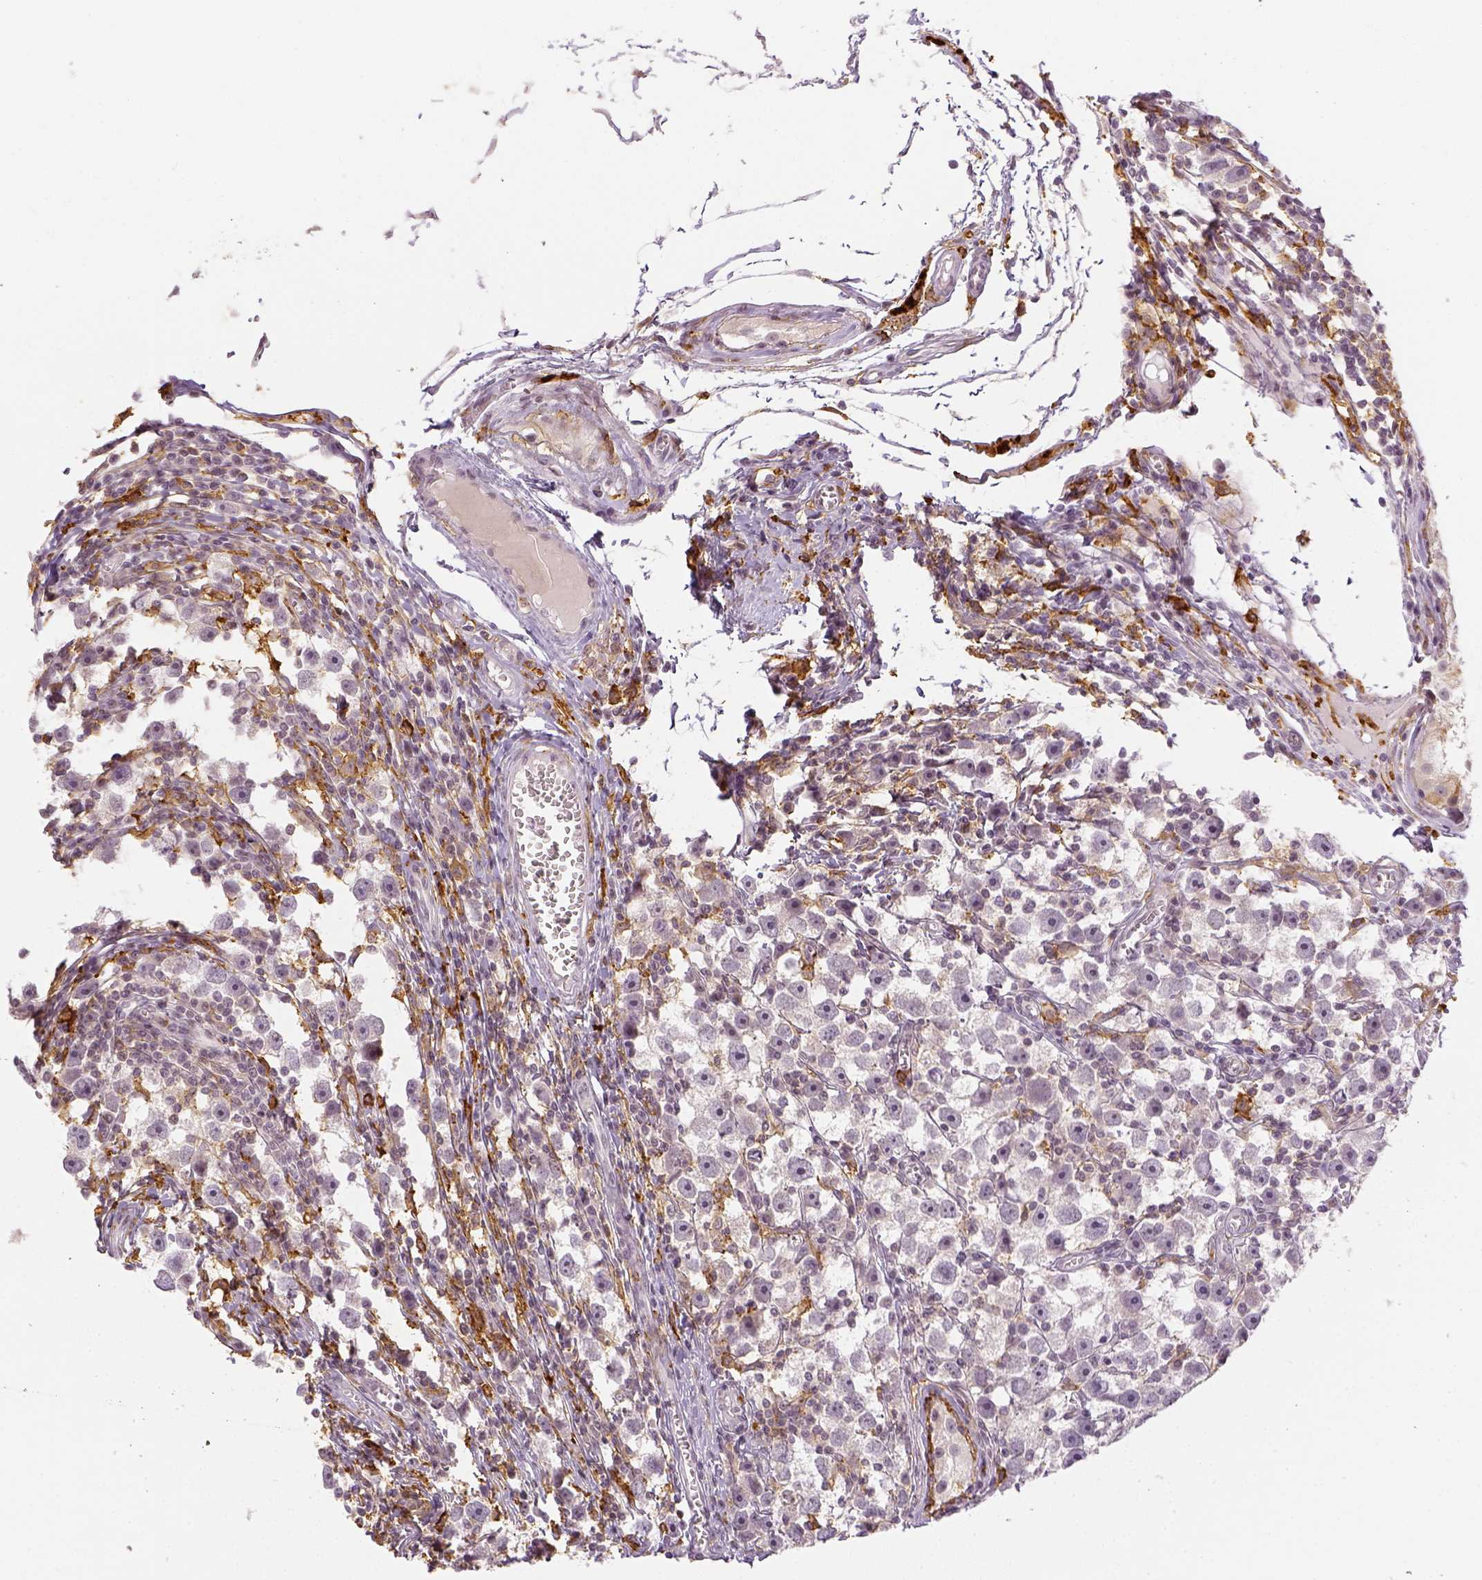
{"staining": {"intensity": "negative", "quantity": "none", "location": "none"}, "tissue": "testis cancer", "cell_type": "Tumor cells", "image_type": "cancer", "snomed": [{"axis": "morphology", "description": "Seminoma, NOS"}, {"axis": "topography", "description": "Testis"}], "caption": "Human testis cancer stained for a protein using immunohistochemistry demonstrates no positivity in tumor cells.", "gene": "CD14", "patient": {"sex": "male", "age": 30}}